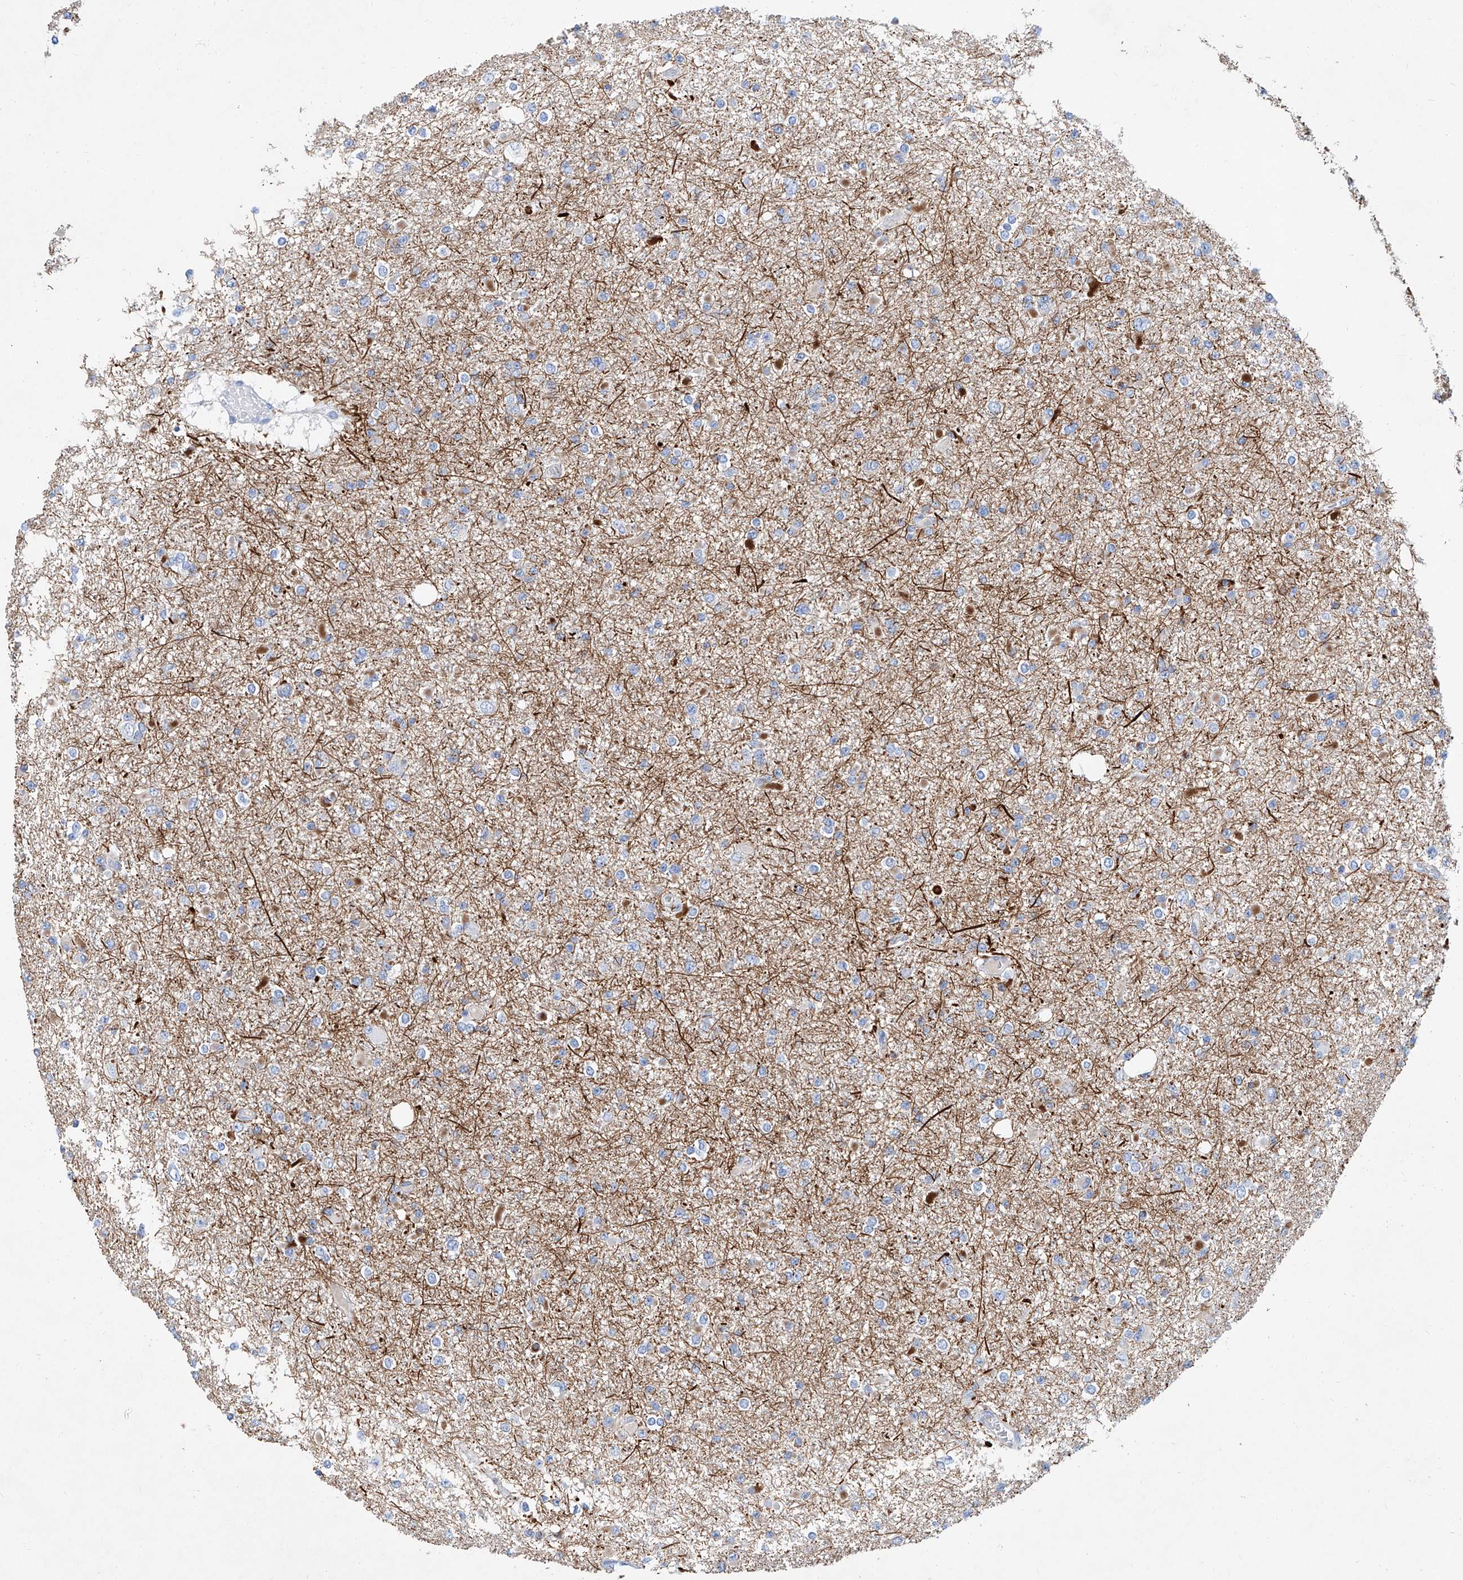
{"staining": {"intensity": "negative", "quantity": "none", "location": "none"}, "tissue": "glioma", "cell_type": "Tumor cells", "image_type": "cancer", "snomed": [{"axis": "morphology", "description": "Glioma, malignant, Low grade"}, {"axis": "topography", "description": "Brain"}], "caption": "Protein analysis of malignant glioma (low-grade) reveals no significant staining in tumor cells.", "gene": "SLC25A29", "patient": {"sex": "female", "age": 22}}